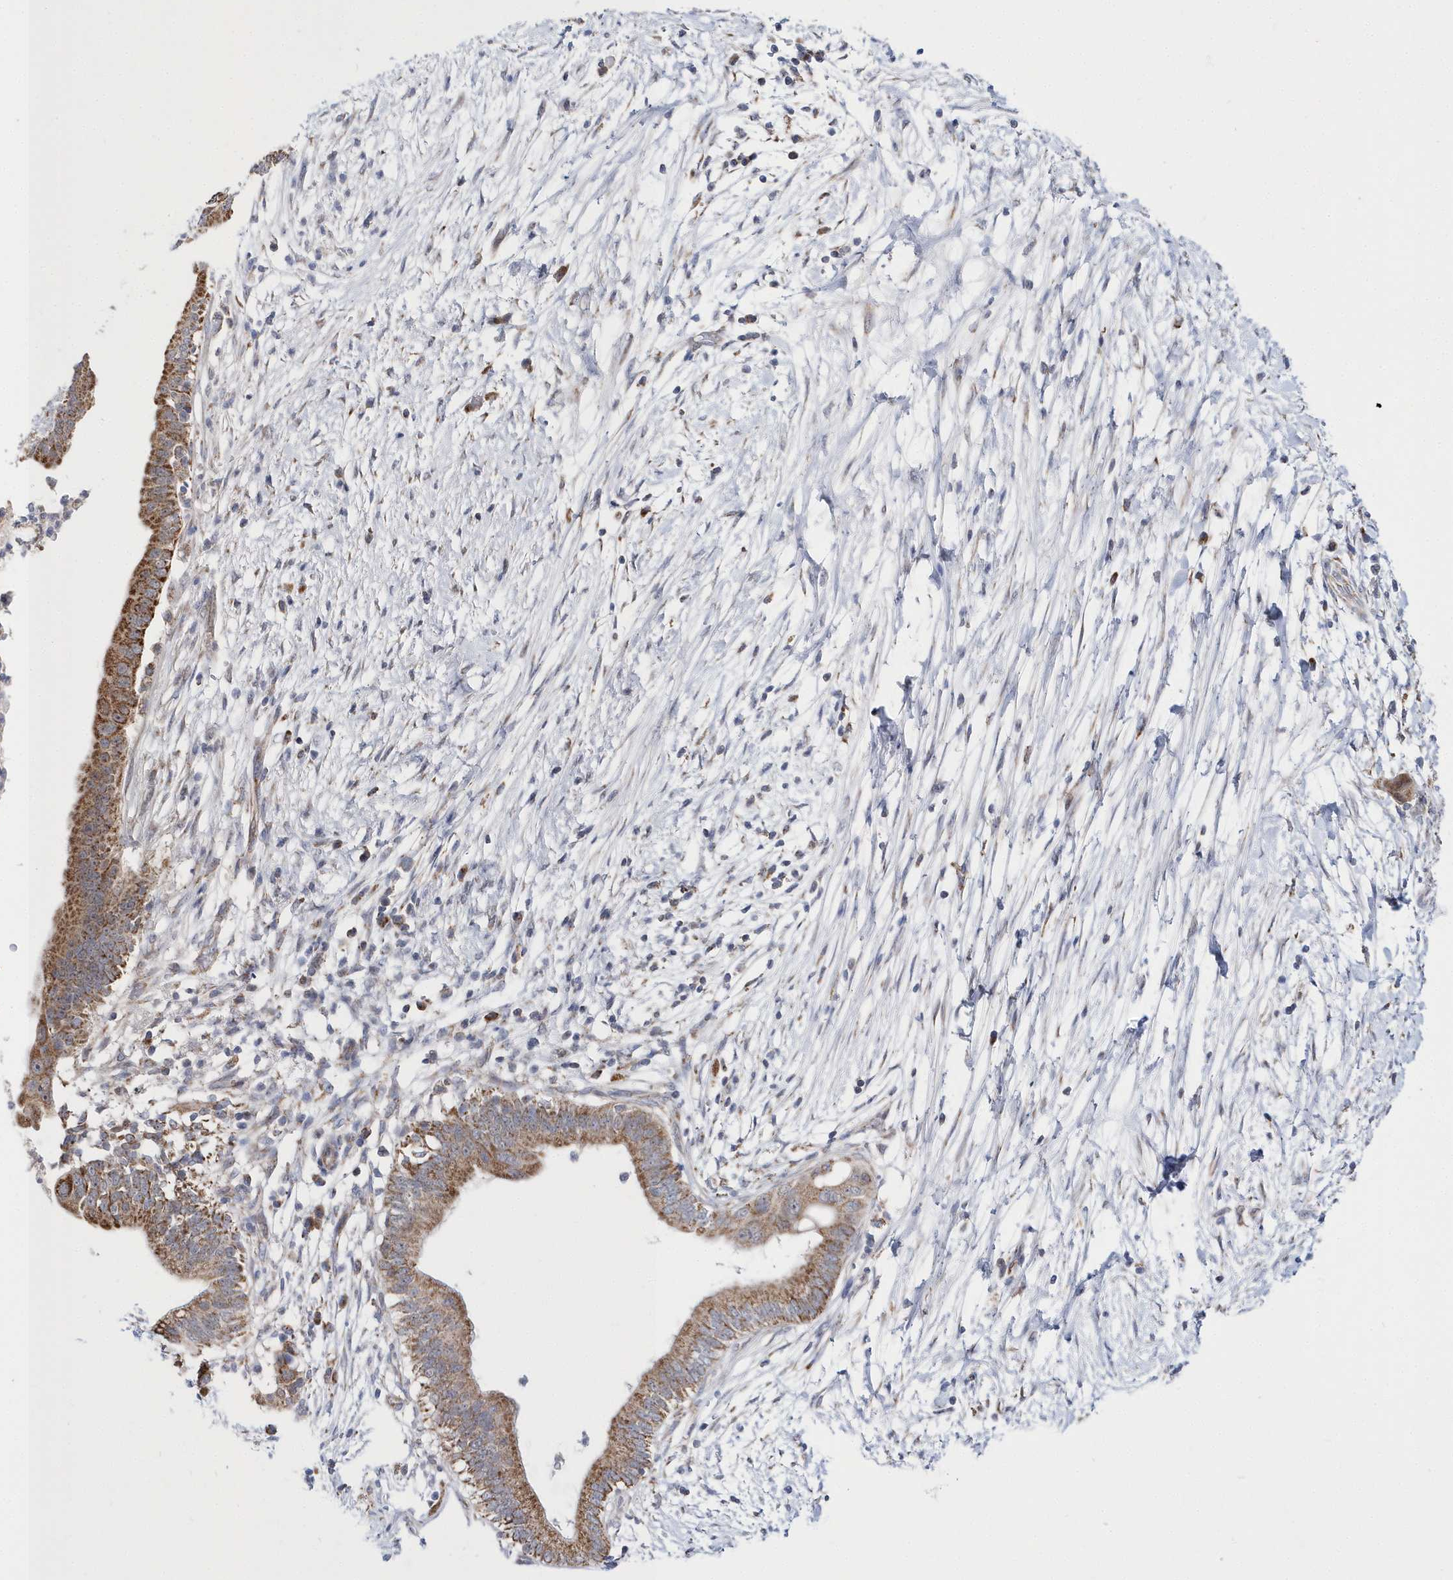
{"staining": {"intensity": "moderate", "quantity": ">75%", "location": "cytoplasmic/membranous"}, "tissue": "pancreatic cancer", "cell_type": "Tumor cells", "image_type": "cancer", "snomed": [{"axis": "morphology", "description": "Adenocarcinoma, NOS"}, {"axis": "topography", "description": "Pancreas"}], "caption": "DAB immunohistochemical staining of human pancreatic cancer reveals moderate cytoplasmic/membranous protein expression in approximately >75% of tumor cells. Nuclei are stained in blue.", "gene": "SPATA5", "patient": {"sex": "male", "age": 68}}